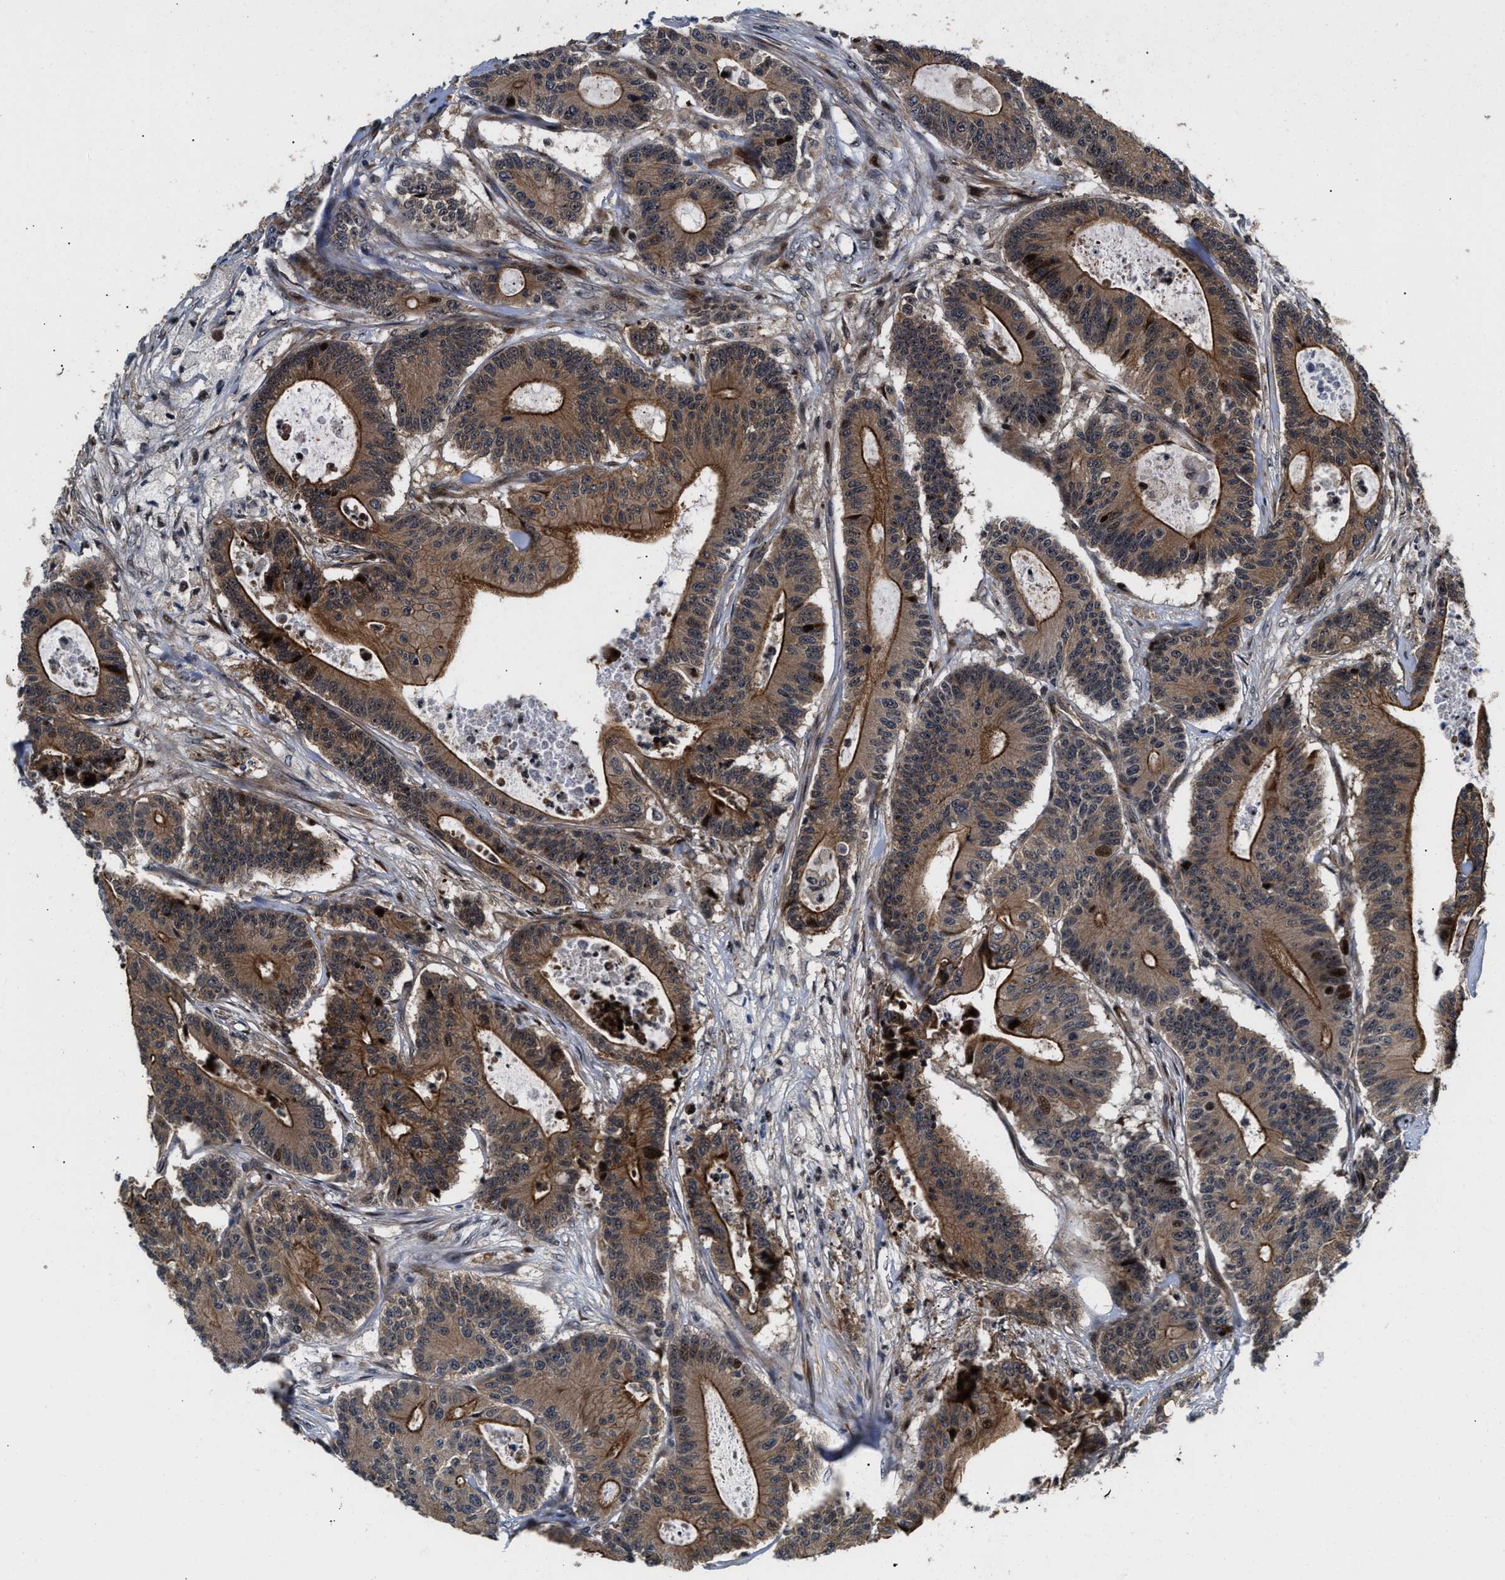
{"staining": {"intensity": "strong", "quantity": ">75%", "location": "cytoplasmic/membranous,nuclear"}, "tissue": "colorectal cancer", "cell_type": "Tumor cells", "image_type": "cancer", "snomed": [{"axis": "morphology", "description": "Adenocarcinoma, NOS"}, {"axis": "topography", "description": "Colon"}], "caption": "A brown stain highlights strong cytoplasmic/membranous and nuclear expression of a protein in human colorectal adenocarcinoma tumor cells.", "gene": "ALDH3A2", "patient": {"sex": "female", "age": 84}}